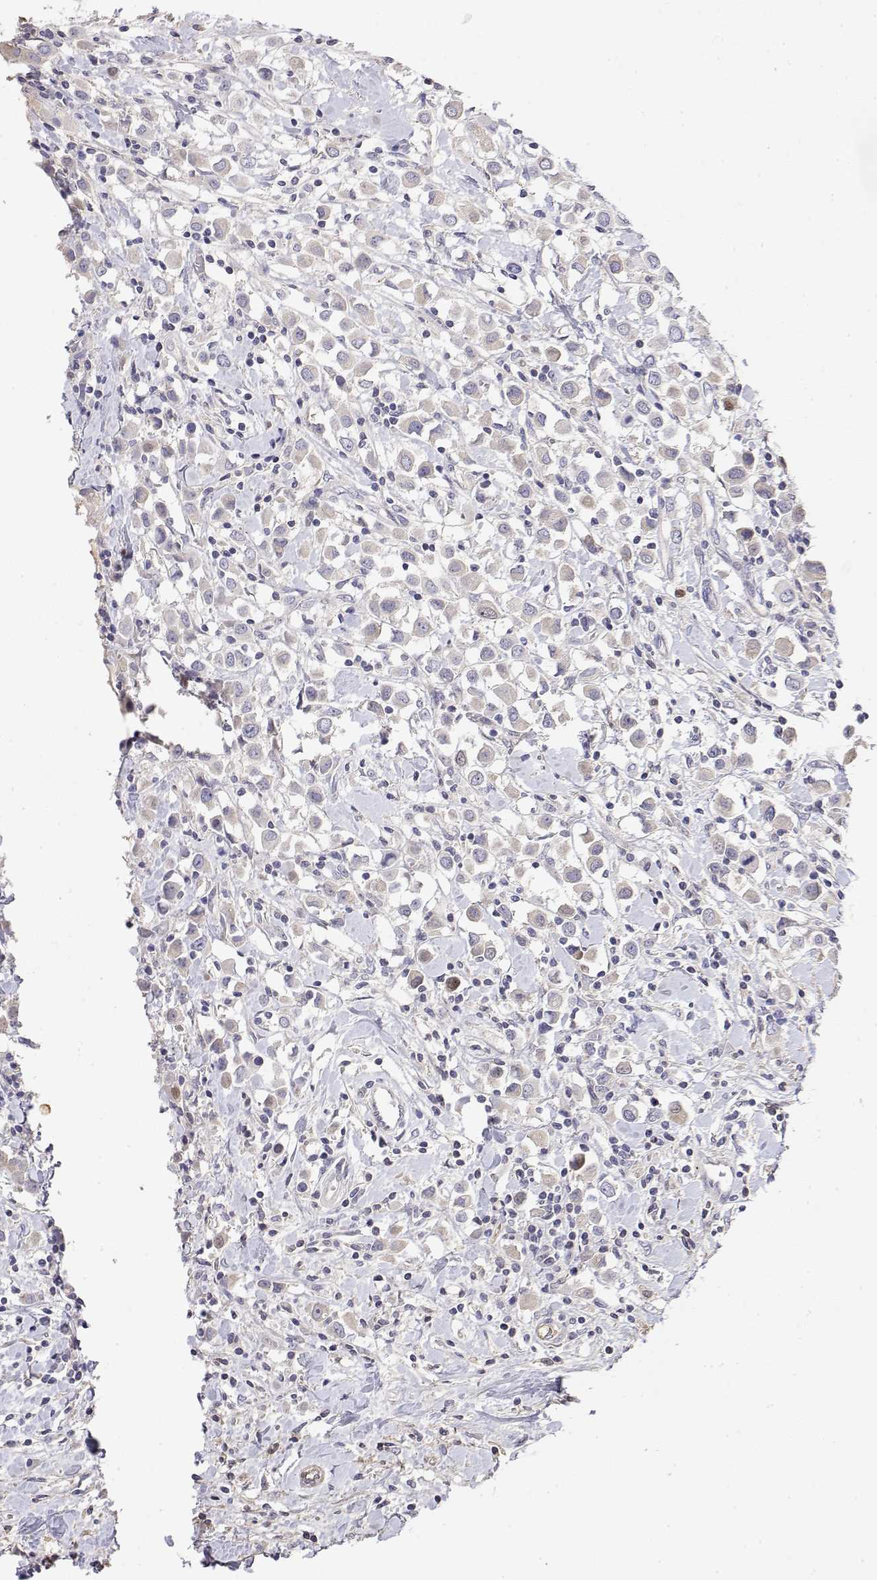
{"staining": {"intensity": "negative", "quantity": "none", "location": "none"}, "tissue": "breast cancer", "cell_type": "Tumor cells", "image_type": "cancer", "snomed": [{"axis": "morphology", "description": "Duct carcinoma"}, {"axis": "topography", "description": "Breast"}], "caption": "Immunohistochemistry of breast cancer shows no expression in tumor cells. (Brightfield microscopy of DAB (3,3'-diaminobenzidine) IHC at high magnification).", "gene": "GGACT", "patient": {"sex": "female", "age": 61}}